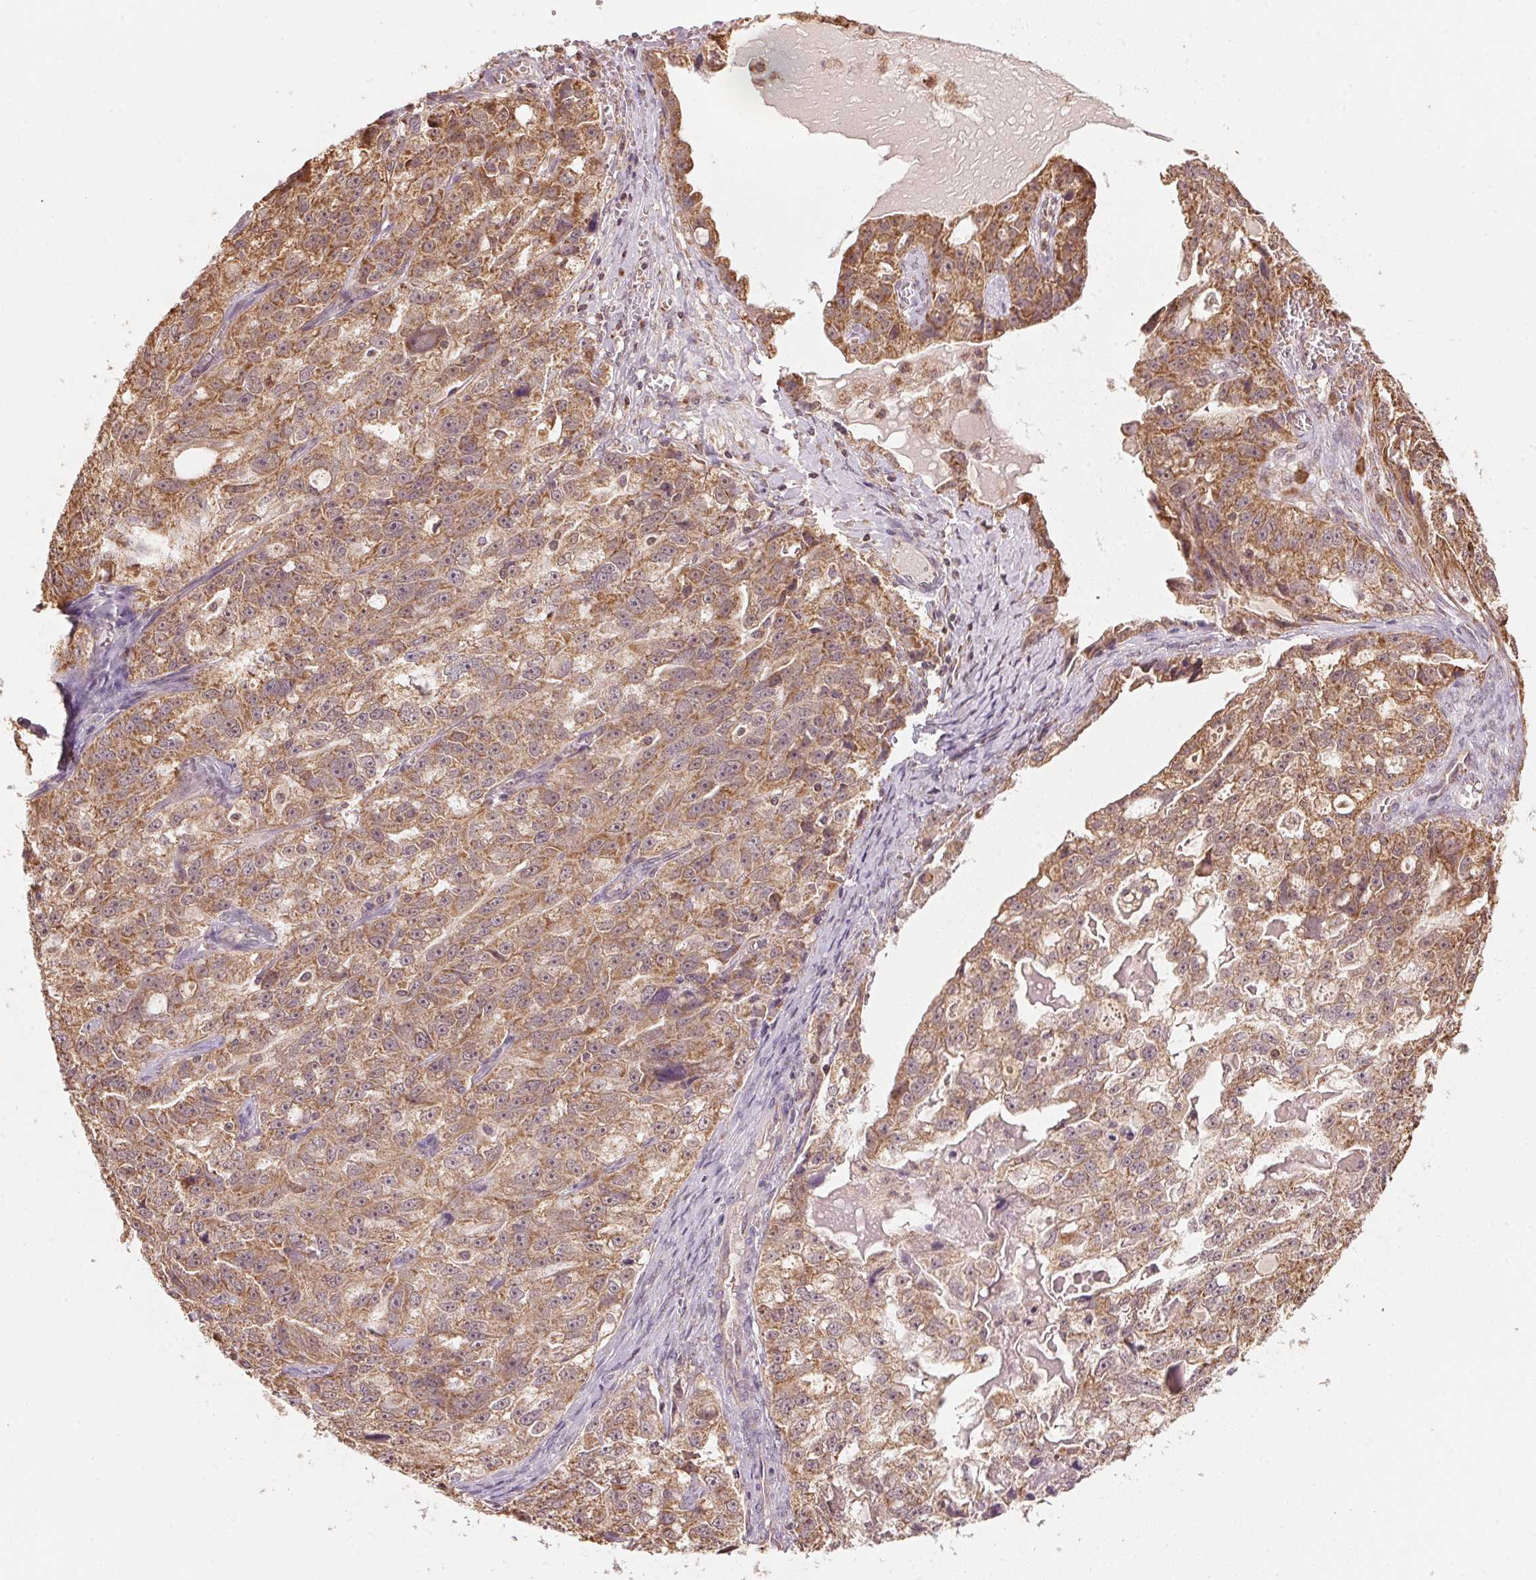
{"staining": {"intensity": "moderate", "quantity": ">75%", "location": "cytoplasmic/membranous"}, "tissue": "ovarian cancer", "cell_type": "Tumor cells", "image_type": "cancer", "snomed": [{"axis": "morphology", "description": "Cystadenocarcinoma, serous, NOS"}, {"axis": "topography", "description": "Ovary"}], "caption": "Protein positivity by immunohistochemistry shows moderate cytoplasmic/membranous staining in about >75% of tumor cells in ovarian cancer (serous cystadenocarcinoma).", "gene": "ARHGAP6", "patient": {"sex": "female", "age": 51}}